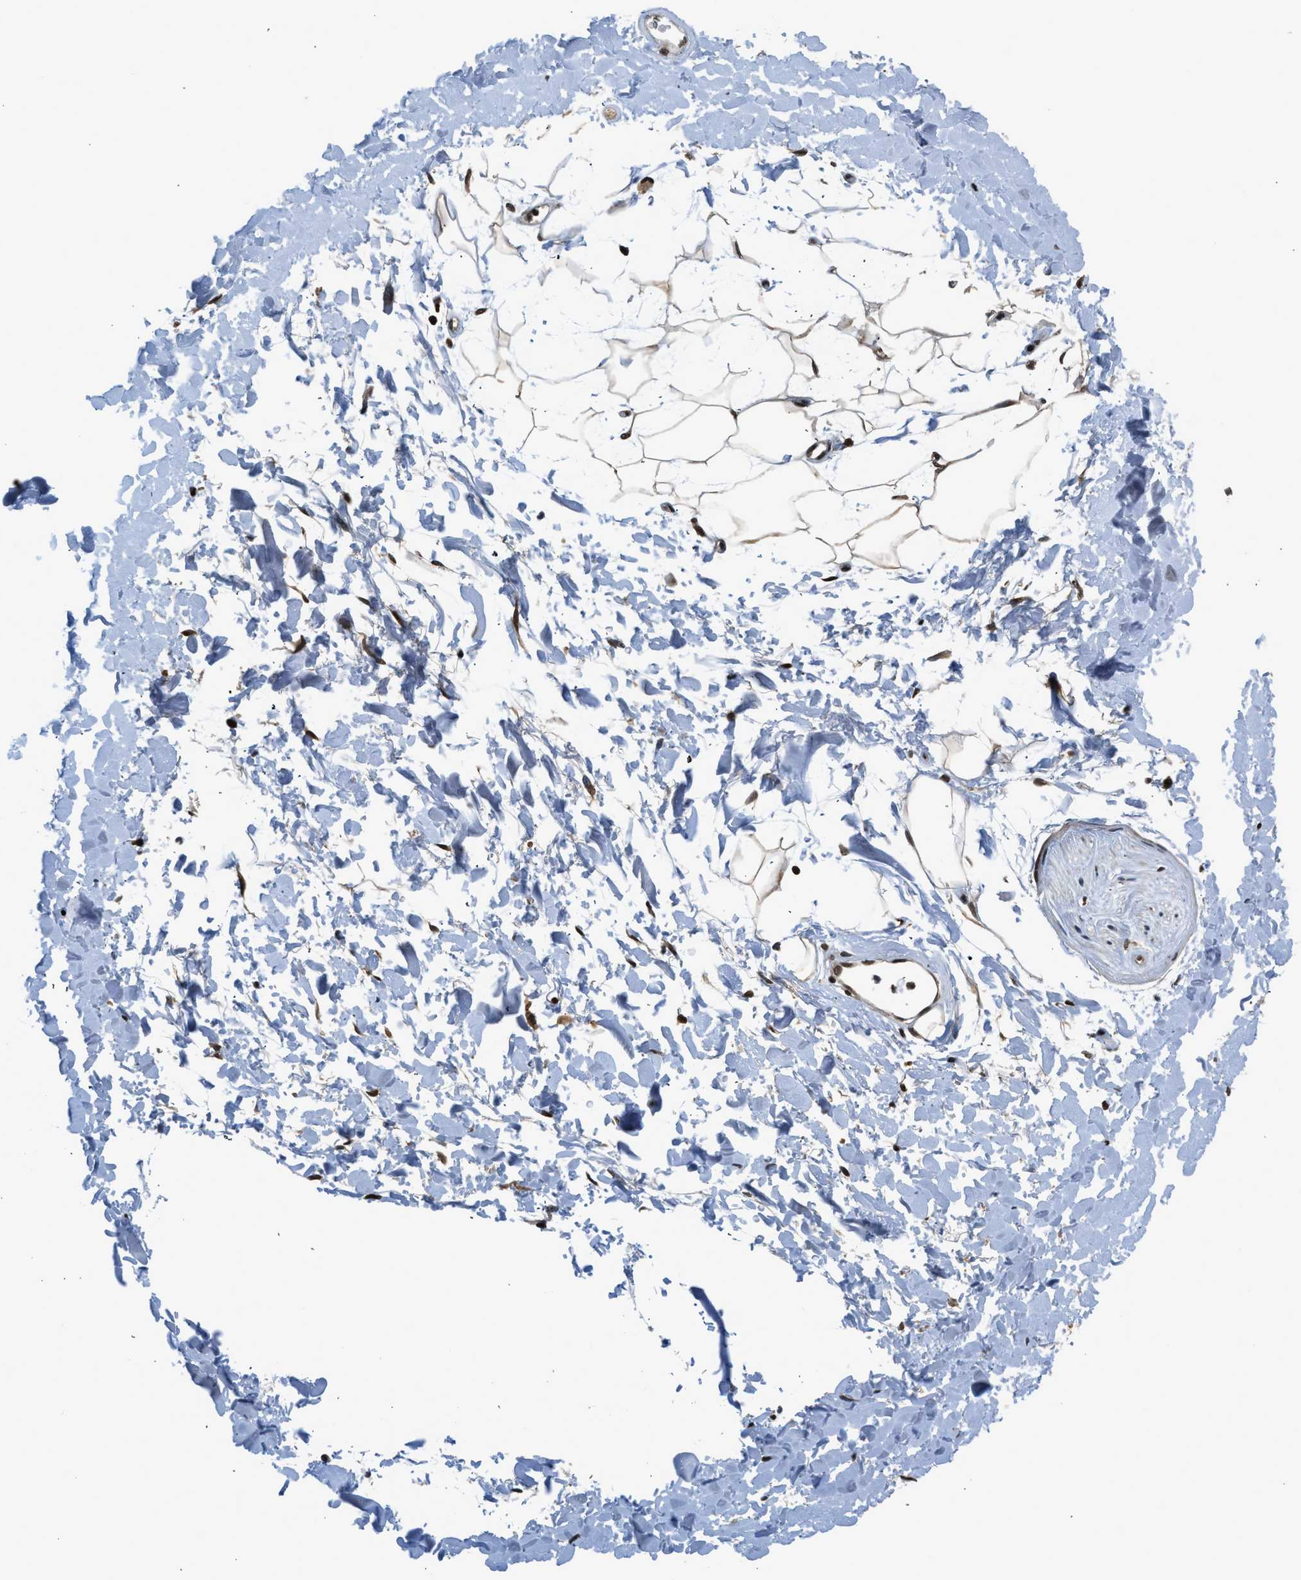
{"staining": {"intensity": "strong", "quantity": ">75%", "location": "cytoplasmic/membranous,nuclear"}, "tissue": "adipose tissue", "cell_type": "Adipocytes", "image_type": "normal", "snomed": [{"axis": "morphology", "description": "Normal tissue, NOS"}, {"axis": "topography", "description": "Soft tissue"}], "caption": "Adipose tissue stained with DAB immunohistochemistry (IHC) shows high levels of strong cytoplasmic/membranous,nuclear positivity in approximately >75% of adipocytes. (DAB IHC with brightfield microscopy, high magnification).", "gene": "RETREG3", "patient": {"sex": "male", "age": 72}}